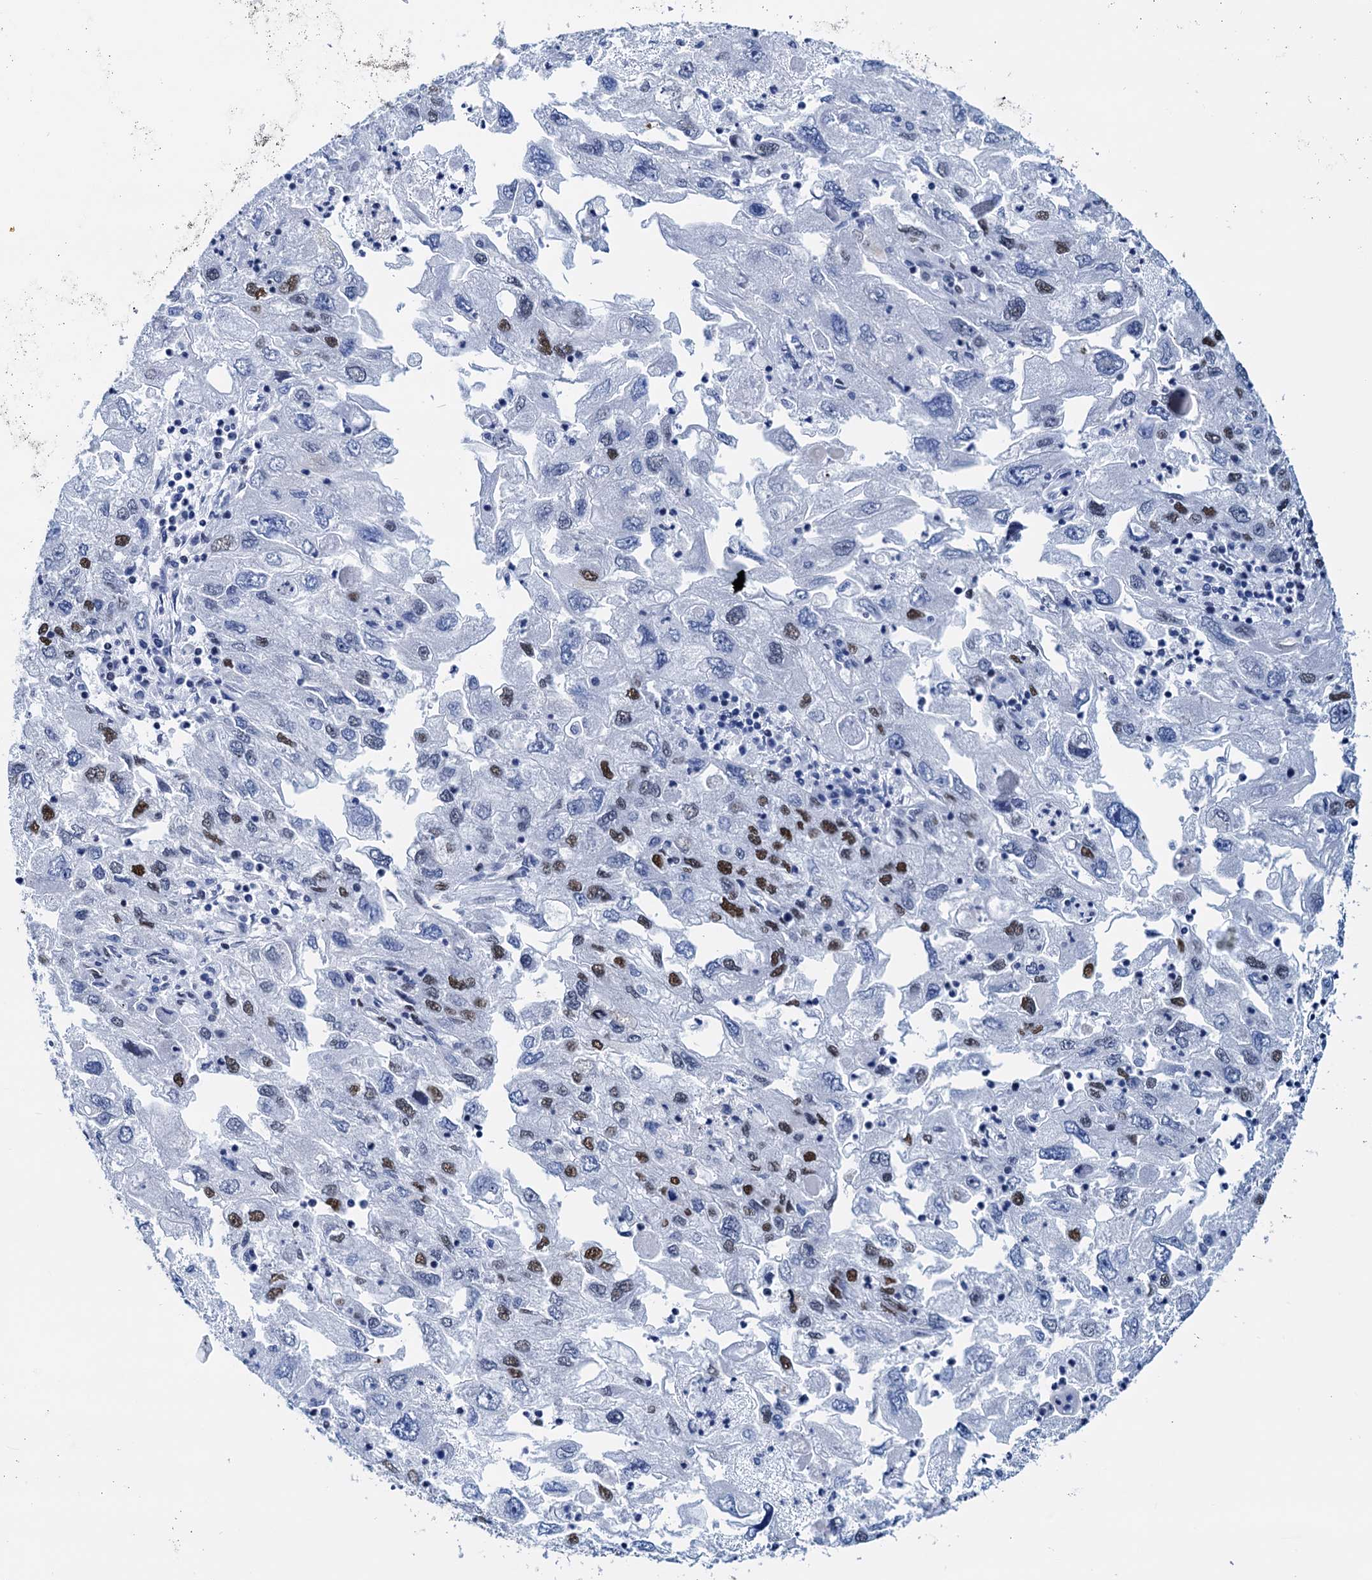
{"staining": {"intensity": "strong", "quantity": "<25%", "location": "nuclear"}, "tissue": "endometrial cancer", "cell_type": "Tumor cells", "image_type": "cancer", "snomed": [{"axis": "morphology", "description": "Adenocarcinoma, NOS"}, {"axis": "topography", "description": "Endometrium"}], "caption": "Adenocarcinoma (endometrial) stained with immunohistochemistry displays strong nuclear expression in about <25% of tumor cells. (DAB IHC with brightfield microscopy, high magnification).", "gene": "SLTM", "patient": {"sex": "female", "age": 49}}